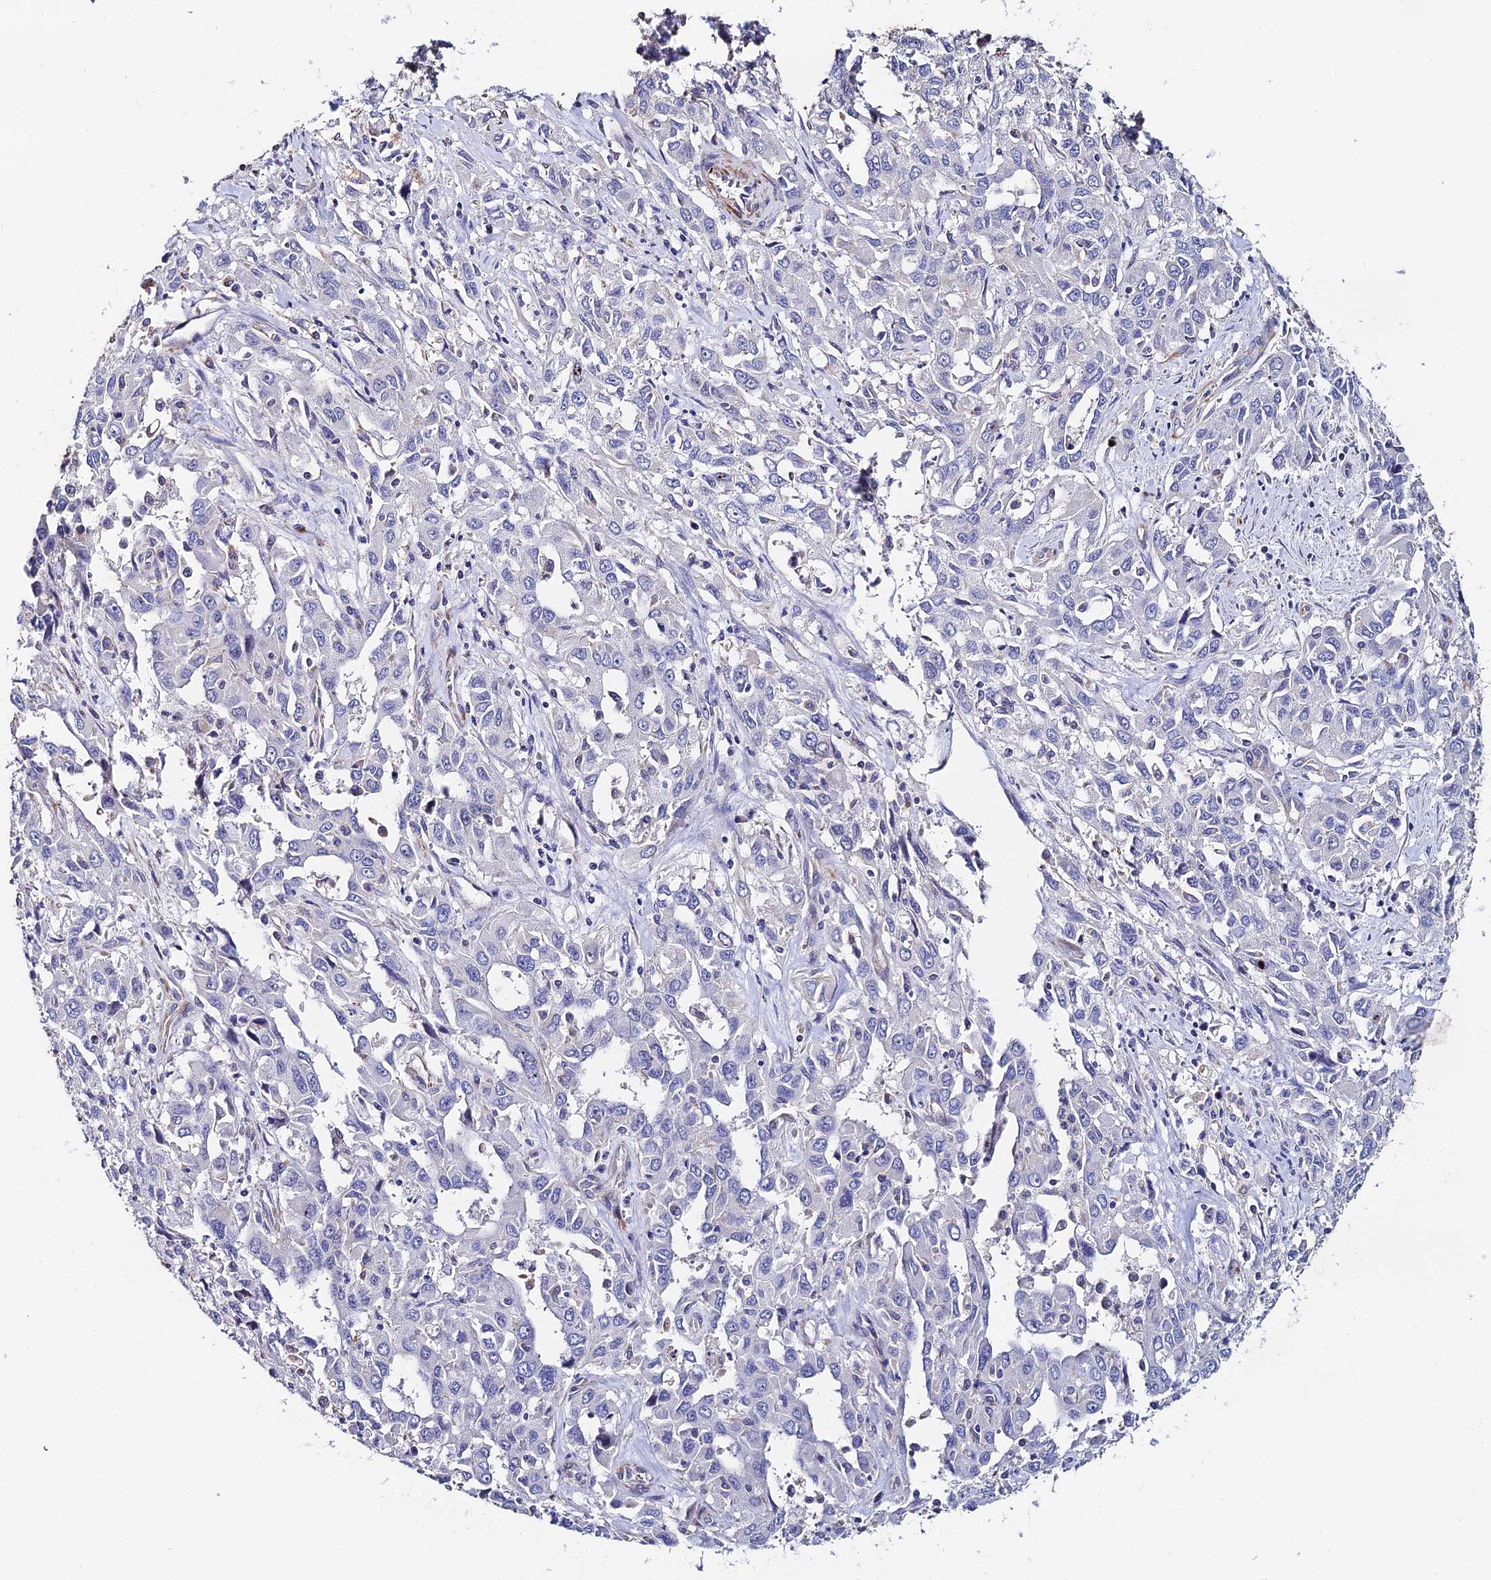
{"staining": {"intensity": "negative", "quantity": "none", "location": "none"}, "tissue": "liver cancer", "cell_type": "Tumor cells", "image_type": "cancer", "snomed": [{"axis": "morphology", "description": "Carcinoma, Hepatocellular, NOS"}, {"axis": "topography", "description": "Liver"}], "caption": "Tumor cells are negative for brown protein staining in liver cancer. The staining was performed using DAB (3,3'-diaminobenzidine) to visualize the protein expression in brown, while the nuclei were stained in blue with hematoxylin (Magnification: 20x).", "gene": "ENSG00000268674", "patient": {"sex": "male", "age": 63}}